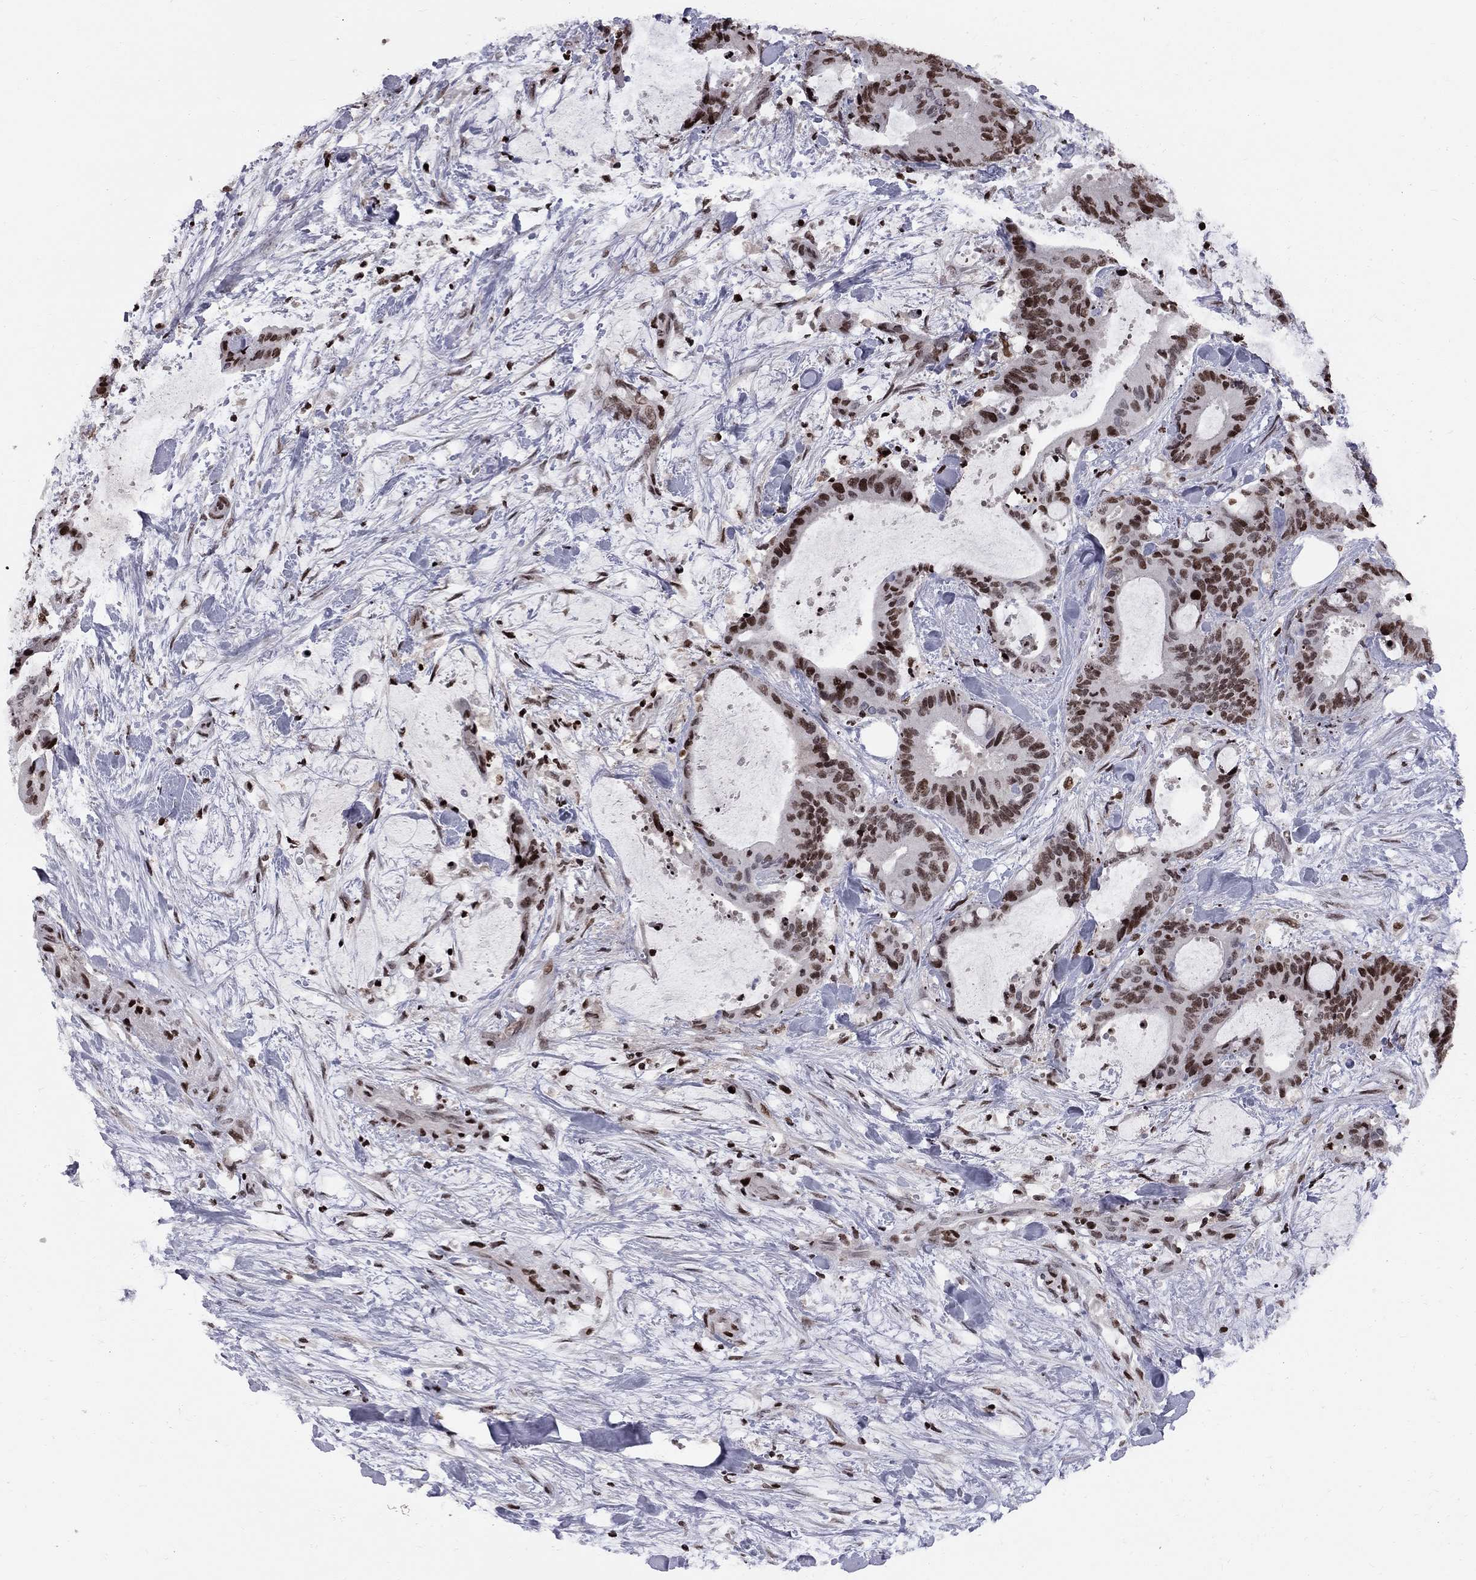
{"staining": {"intensity": "strong", "quantity": ">75%", "location": "nuclear"}, "tissue": "liver cancer", "cell_type": "Tumor cells", "image_type": "cancer", "snomed": [{"axis": "morphology", "description": "Cholangiocarcinoma"}, {"axis": "topography", "description": "Liver"}], "caption": "Cholangiocarcinoma (liver) stained with a brown dye shows strong nuclear positive staining in approximately >75% of tumor cells.", "gene": "RNASEH2C", "patient": {"sex": "female", "age": 73}}